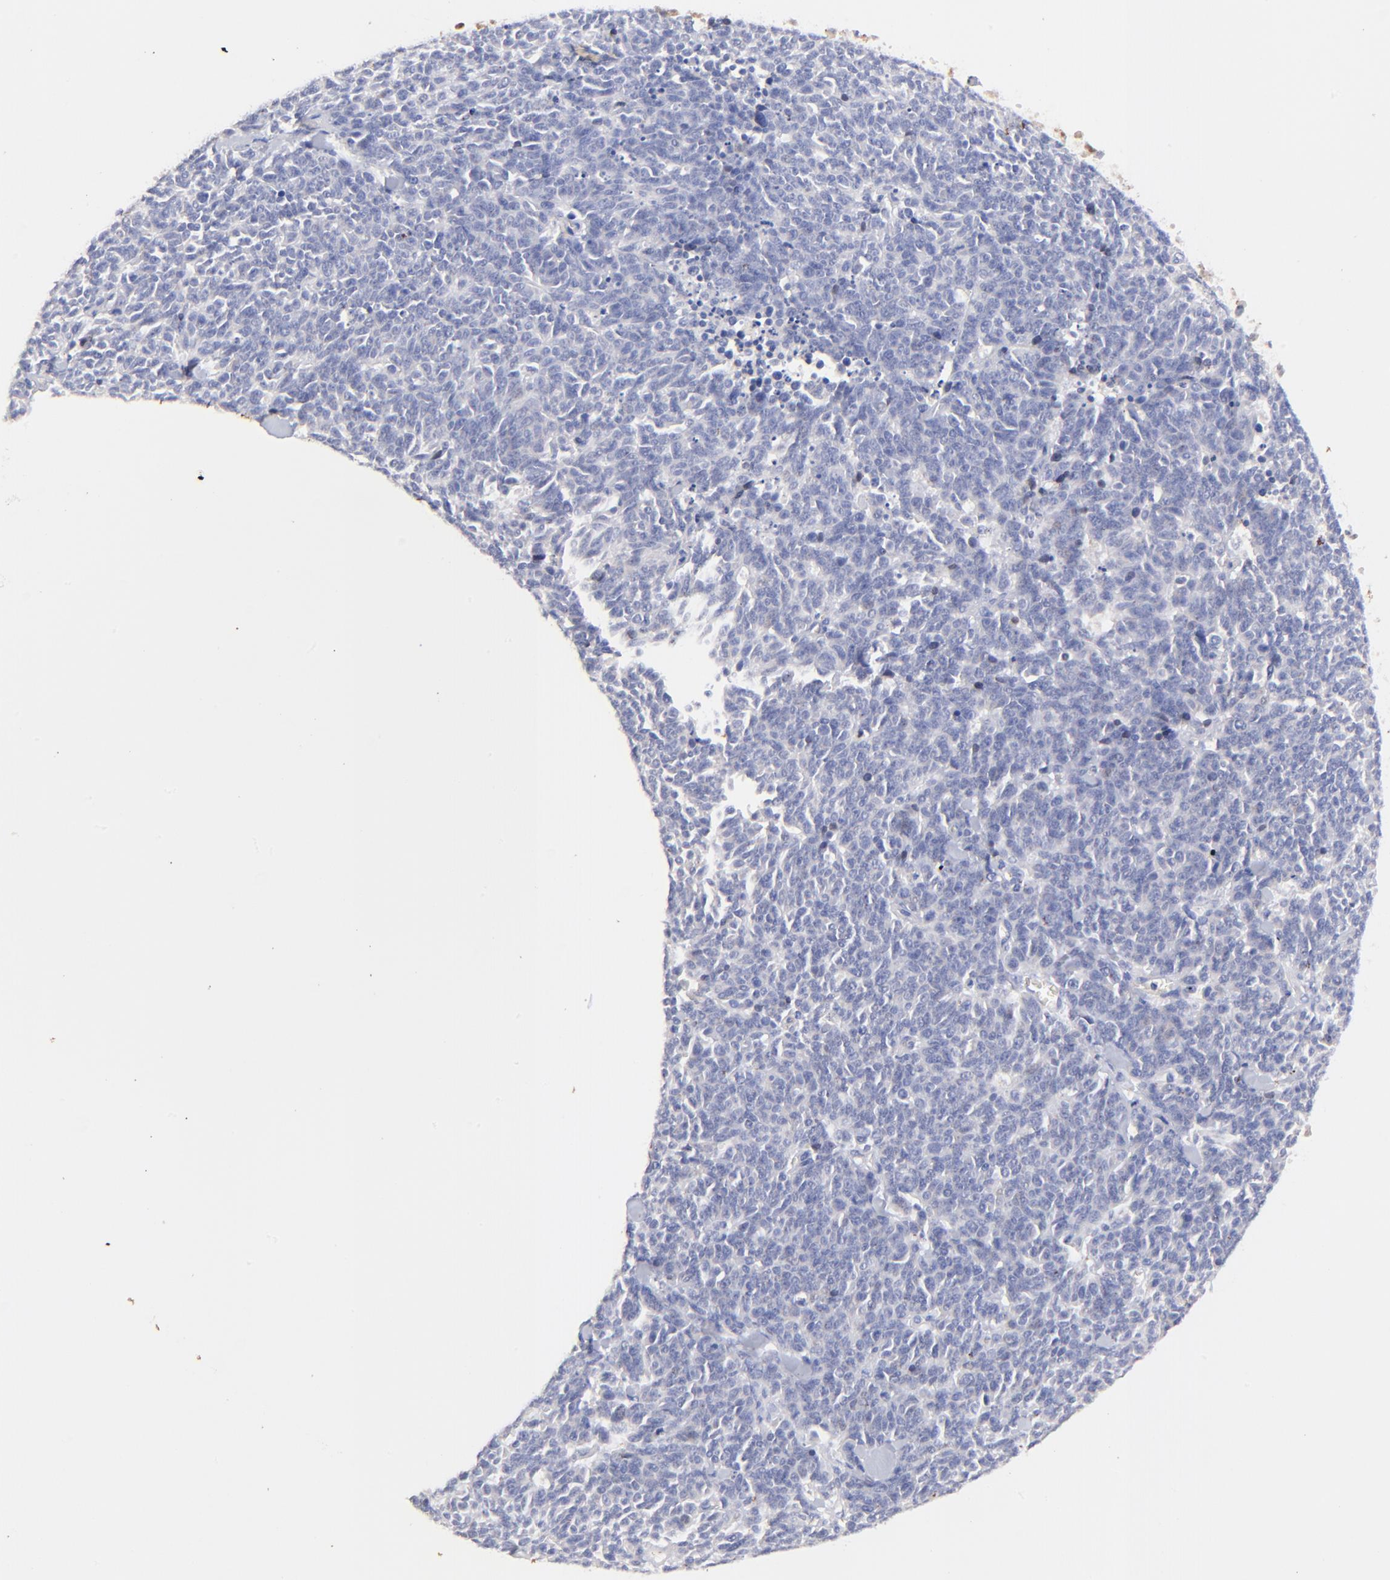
{"staining": {"intensity": "negative", "quantity": "none", "location": "none"}, "tissue": "lung cancer", "cell_type": "Tumor cells", "image_type": "cancer", "snomed": [{"axis": "morphology", "description": "Neoplasm, malignant, NOS"}, {"axis": "topography", "description": "Lung"}], "caption": "DAB immunohistochemical staining of lung cancer (malignant neoplasm) reveals no significant staining in tumor cells.", "gene": "IGLV7-43", "patient": {"sex": "female", "age": 58}}